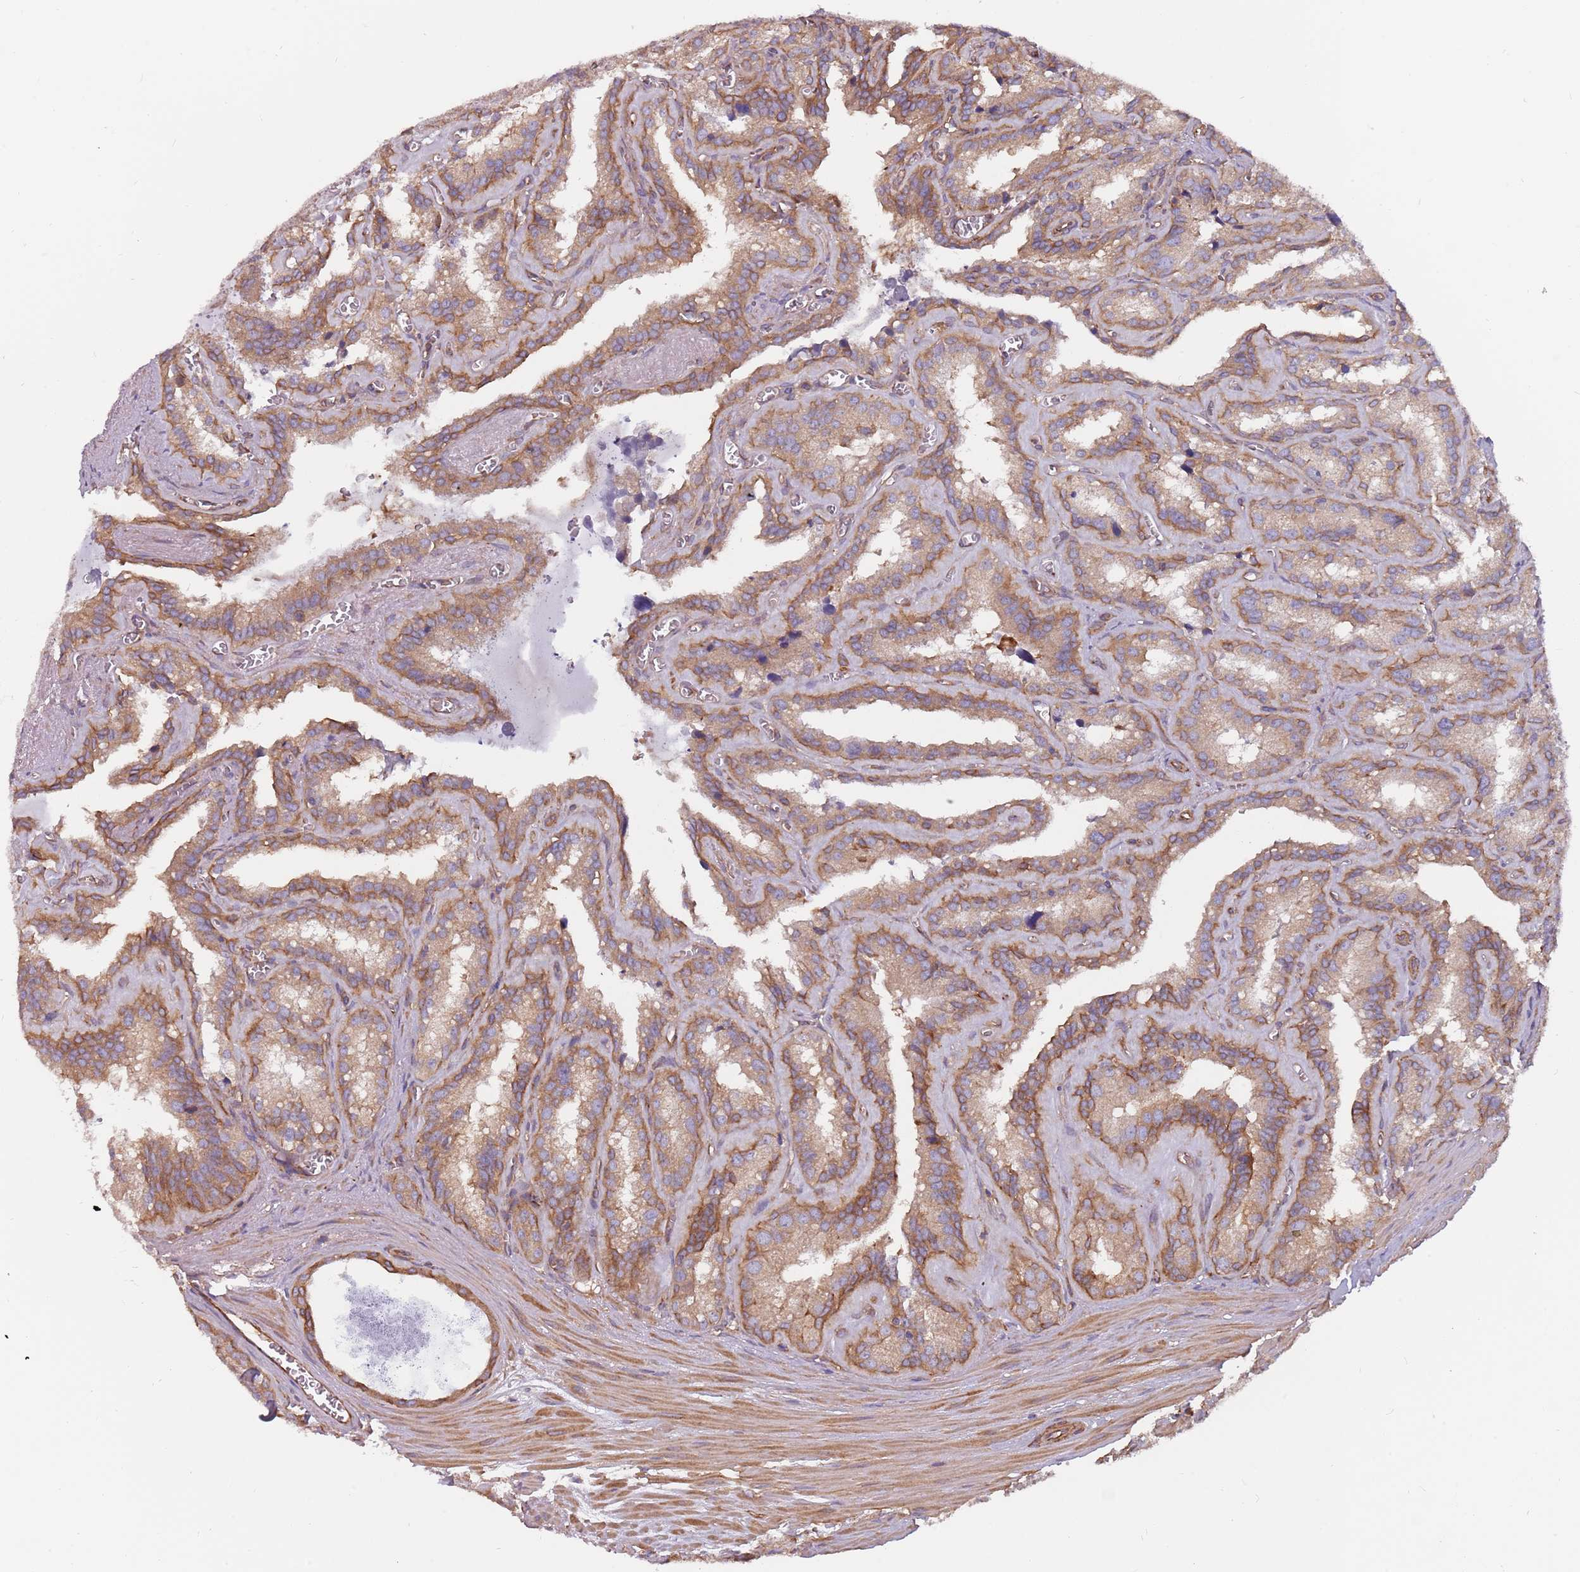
{"staining": {"intensity": "moderate", "quantity": ">75%", "location": "cytoplasmic/membranous"}, "tissue": "seminal vesicle", "cell_type": "Glandular cells", "image_type": "normal", "snomed": [{"axis": "morphology", "description": "Normal tissue, NOS"}, {"axis": "topography", "description": "Prostate"}, {"axis": "topography", "description": "Seminal veicle"}], "caption": "Brown immunohistochemical staining in benign human seminal vesicle reveals moderate cytoplasmic/membranous staining in approximately >75% of glandular cells.", "gene": "SPDL1", "patient": {"sex": "male", "age": 59}}